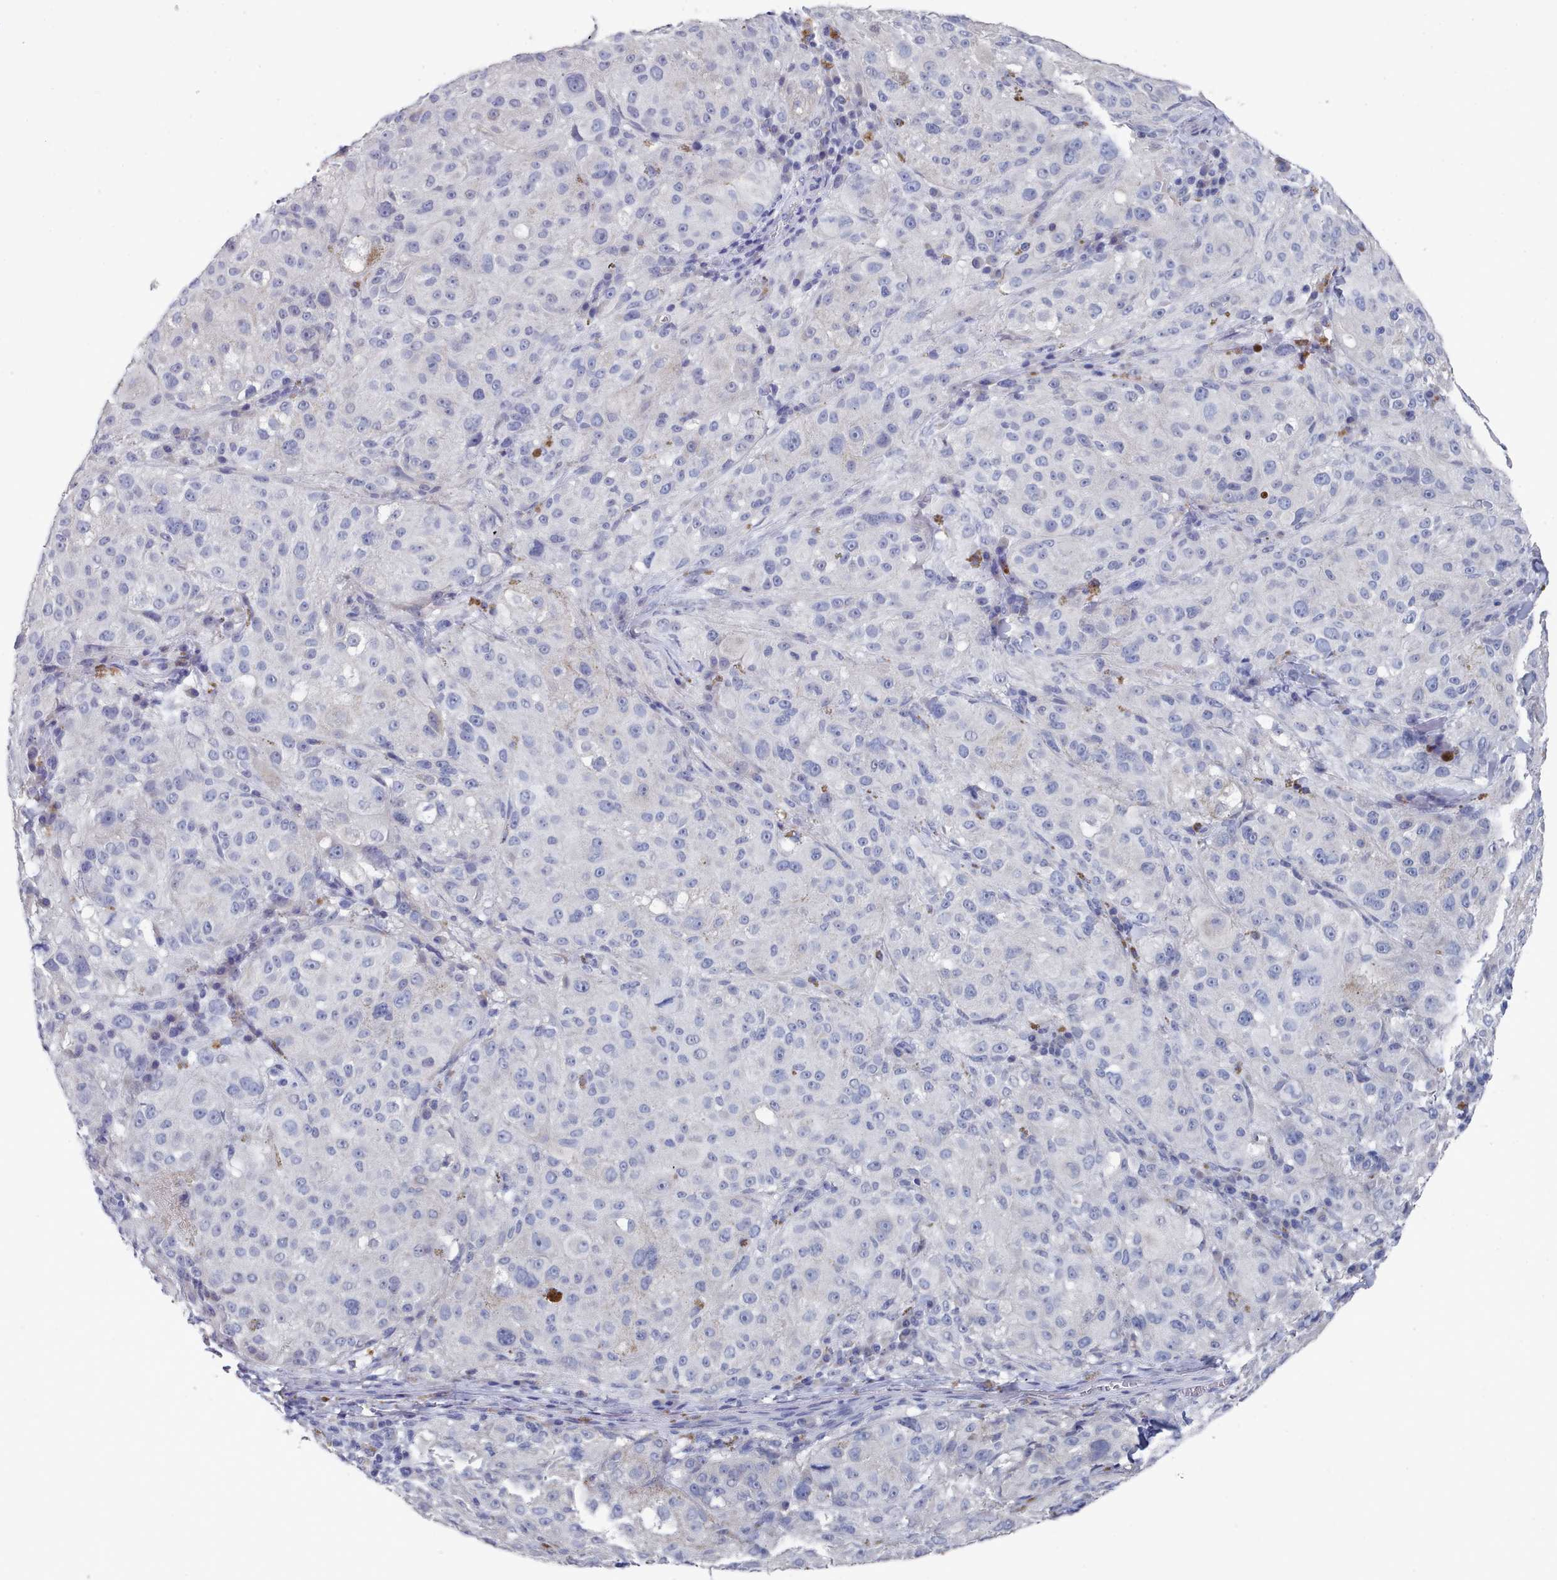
{"staining": {"intensity": "negative", "quantity": "none", "location": "none"}, "tissue": "melanoma", "cell_type": "Tumor cells", "image_type": "cancer", "snomed": [{"axis": "morphology", "description": "Necrosis, NOS"}, {"axis": "morphology", "description": "Malignant melanoma, NOS"}, {"axis": "topography", "description": "Skin"}], "caption": "A high-resolution photomicrograph shows immunohistochemistry staining of melanoma, which reveals no significant staining in tumor cells.", "gene": "ACAD11", "patient": {"sex": "female", "age": 87}}